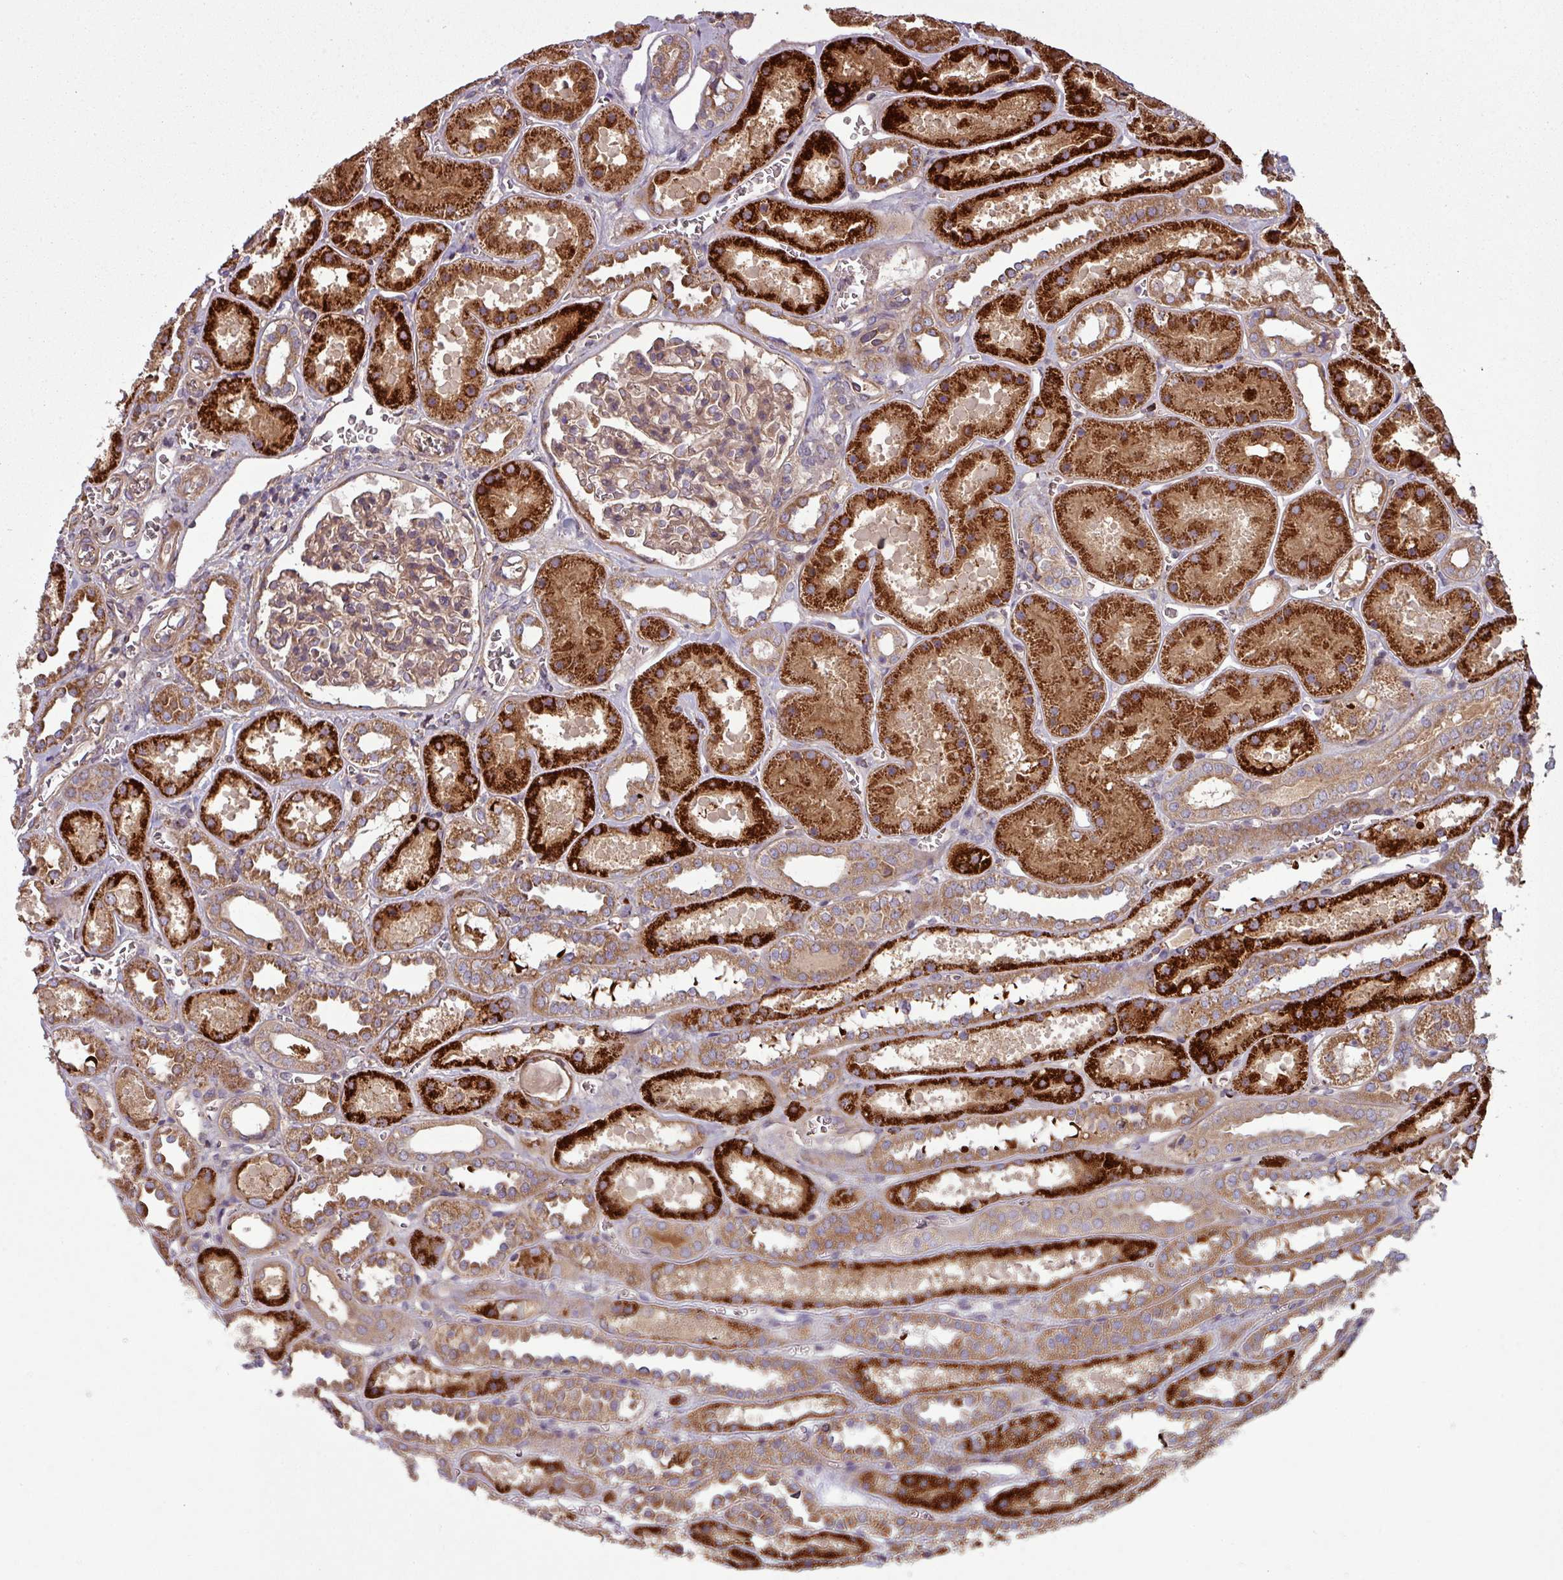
{"staining": {"intensity": "moderate", "quantity": ">75%", "location": "cytoplasmic/membranous"}, "tissue": "kidney", "cell_type": "Cells in glomeruli", "image_type": "normal", "snomed": [{"axis": "morphology", "description": "Normal tissue, NOS"}, {"axis": "topography", "description": "Kidney"}], "caption": "IHC image of normal kidney: human kidney stained using IHC demonstrates medium levels of moderate protein expression localized specifically in the cytoplasmic/membranous of cells in glomeruli, appearing as a cytoplasmic/membranous brown color.", "gene": "SNRNP25", "patient": {"sex": "female", "age": 41}}